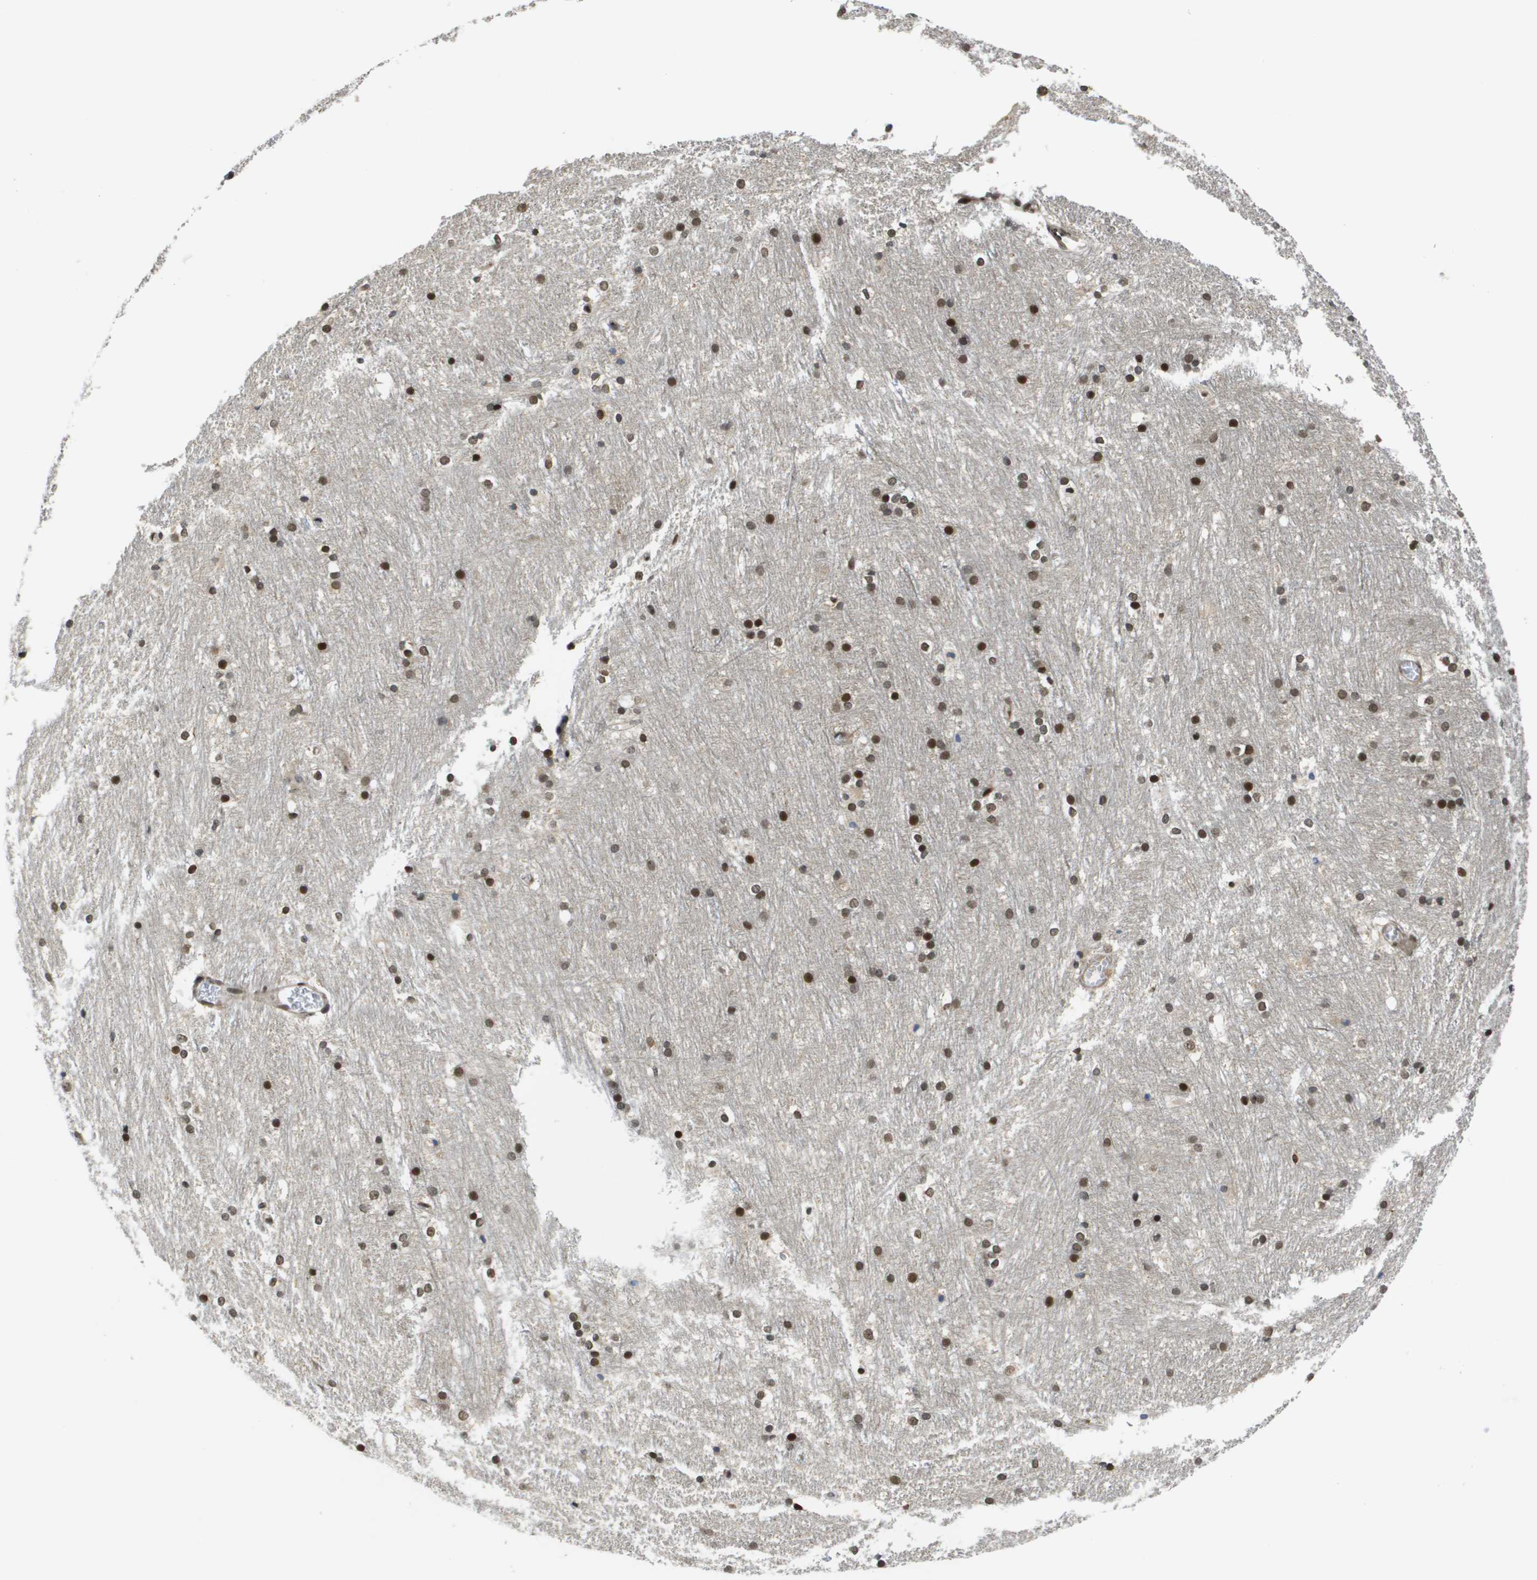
{"staining": {"intensity": "strong", "quantity": ">75%", "location": "nuclear"}, "tissue": "caudate", "cell_type": "Glial cells", "image_type": "normal", "snomed": [{"axis": "morphology", "description": "Normal tissue, NOS"}, {"axis": "topography", "description": "Lateral ventricle wall"}], "caption": "This photomicrograph shows immunohistochemistry (IHC) staining of unremarkable human caudate, with high strong nuclear positivity in approximately >75% of glial cells.", "gene": "RECQL4", "patient": {"sex": "female", "age": 19}}